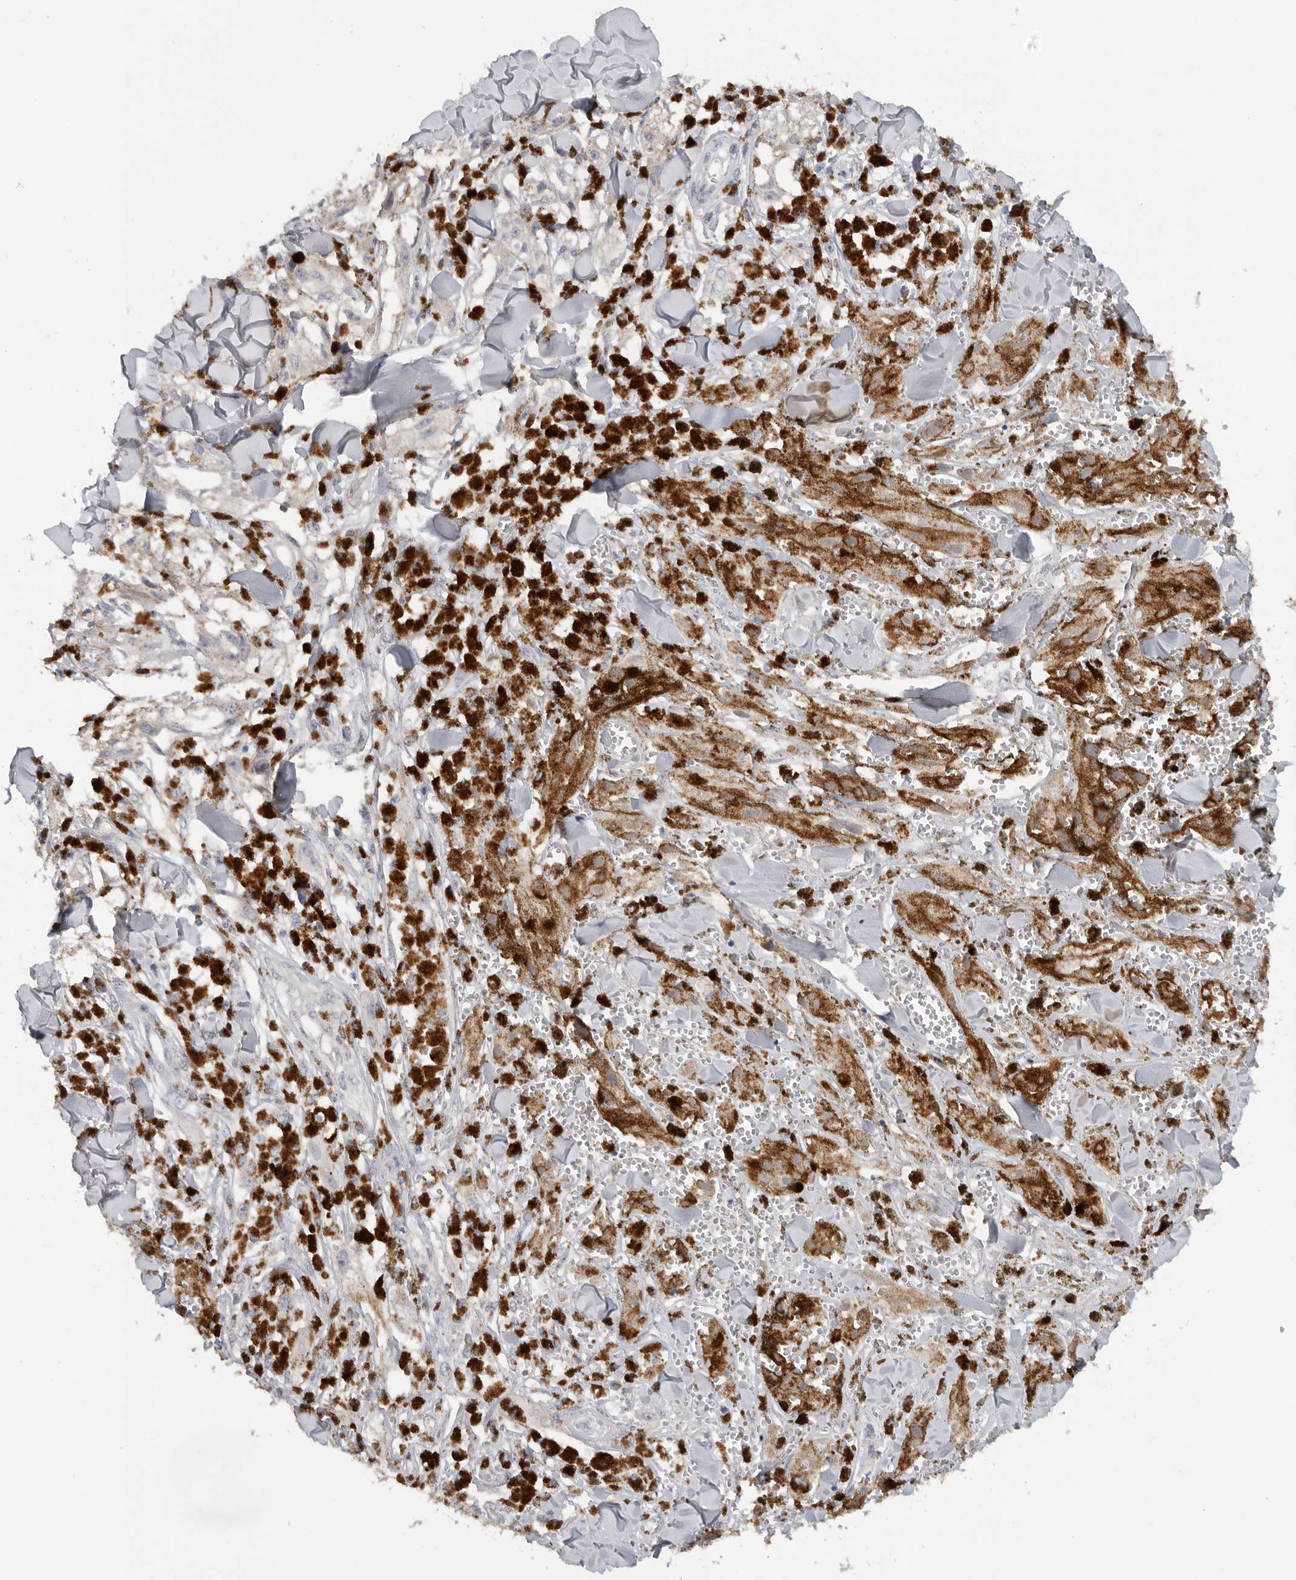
{"staining": {"intensity": "negative", "quantity": "none", "location": "none"}, "tissue": "melanoma", "cell_type": "Tumor cells", "image_type": "cancer", "snomed": [{"axis": "morphology", "description": "Malignant melanoma, NOS"}, {"axis": "topography", "description": "Skin"}], "caption": "Protein analysis of melanoma shows no significant positivity in tumor cells. (Brightfield microscopy of DAB (3,3'-diaminobenzidine) immunohistochemistry (IHC) at high magnification).", "gene": "REG4", "patient": {"sex": "male", "age": 88}}